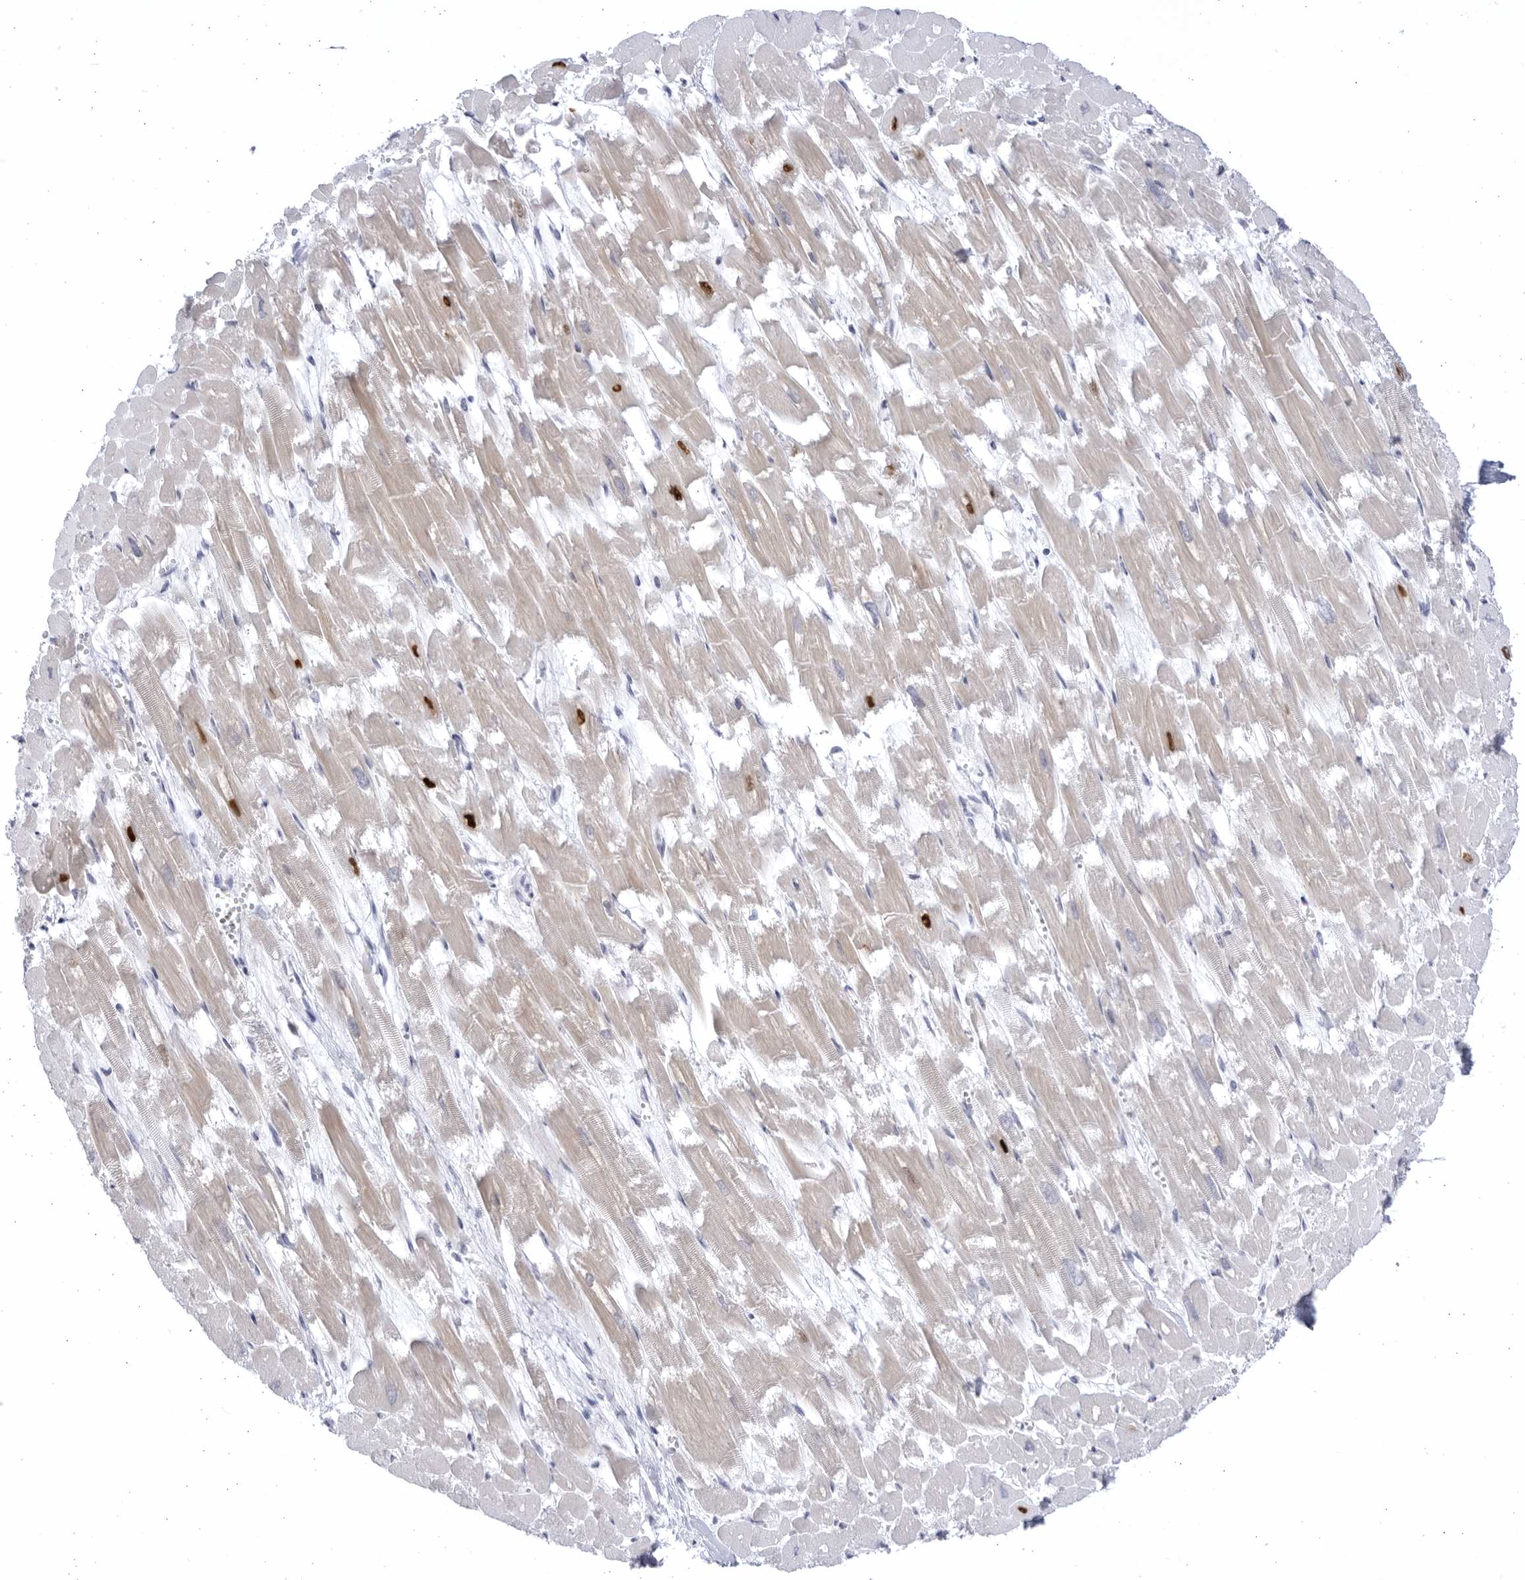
{"staining": {"intensity": "moderate", "quantity": "<25%", "location": "cytoplasmic/membranous"}, "tissue": "heart muscle", "cell_type": "Cardiomyocytes", "image_type": "normal", "snomed": [{"axis": "morphology", "description": "Normal tissue, NOS"}, {"axis": "topography", "description": "Heart"}], "caption": "IHC photomicrograph of unremarkable heart muscle: human heart muscle stained using immunohistochemistry (IHC) reveals low levels of moderate protein expression localized specifically in the cytoplasmic/membranous of cardiomyocytes, appearing as a cytoplasmic/membranous brown color.", "gene": "CCDC181", "patient": {"sex": "male", "age": 54}}